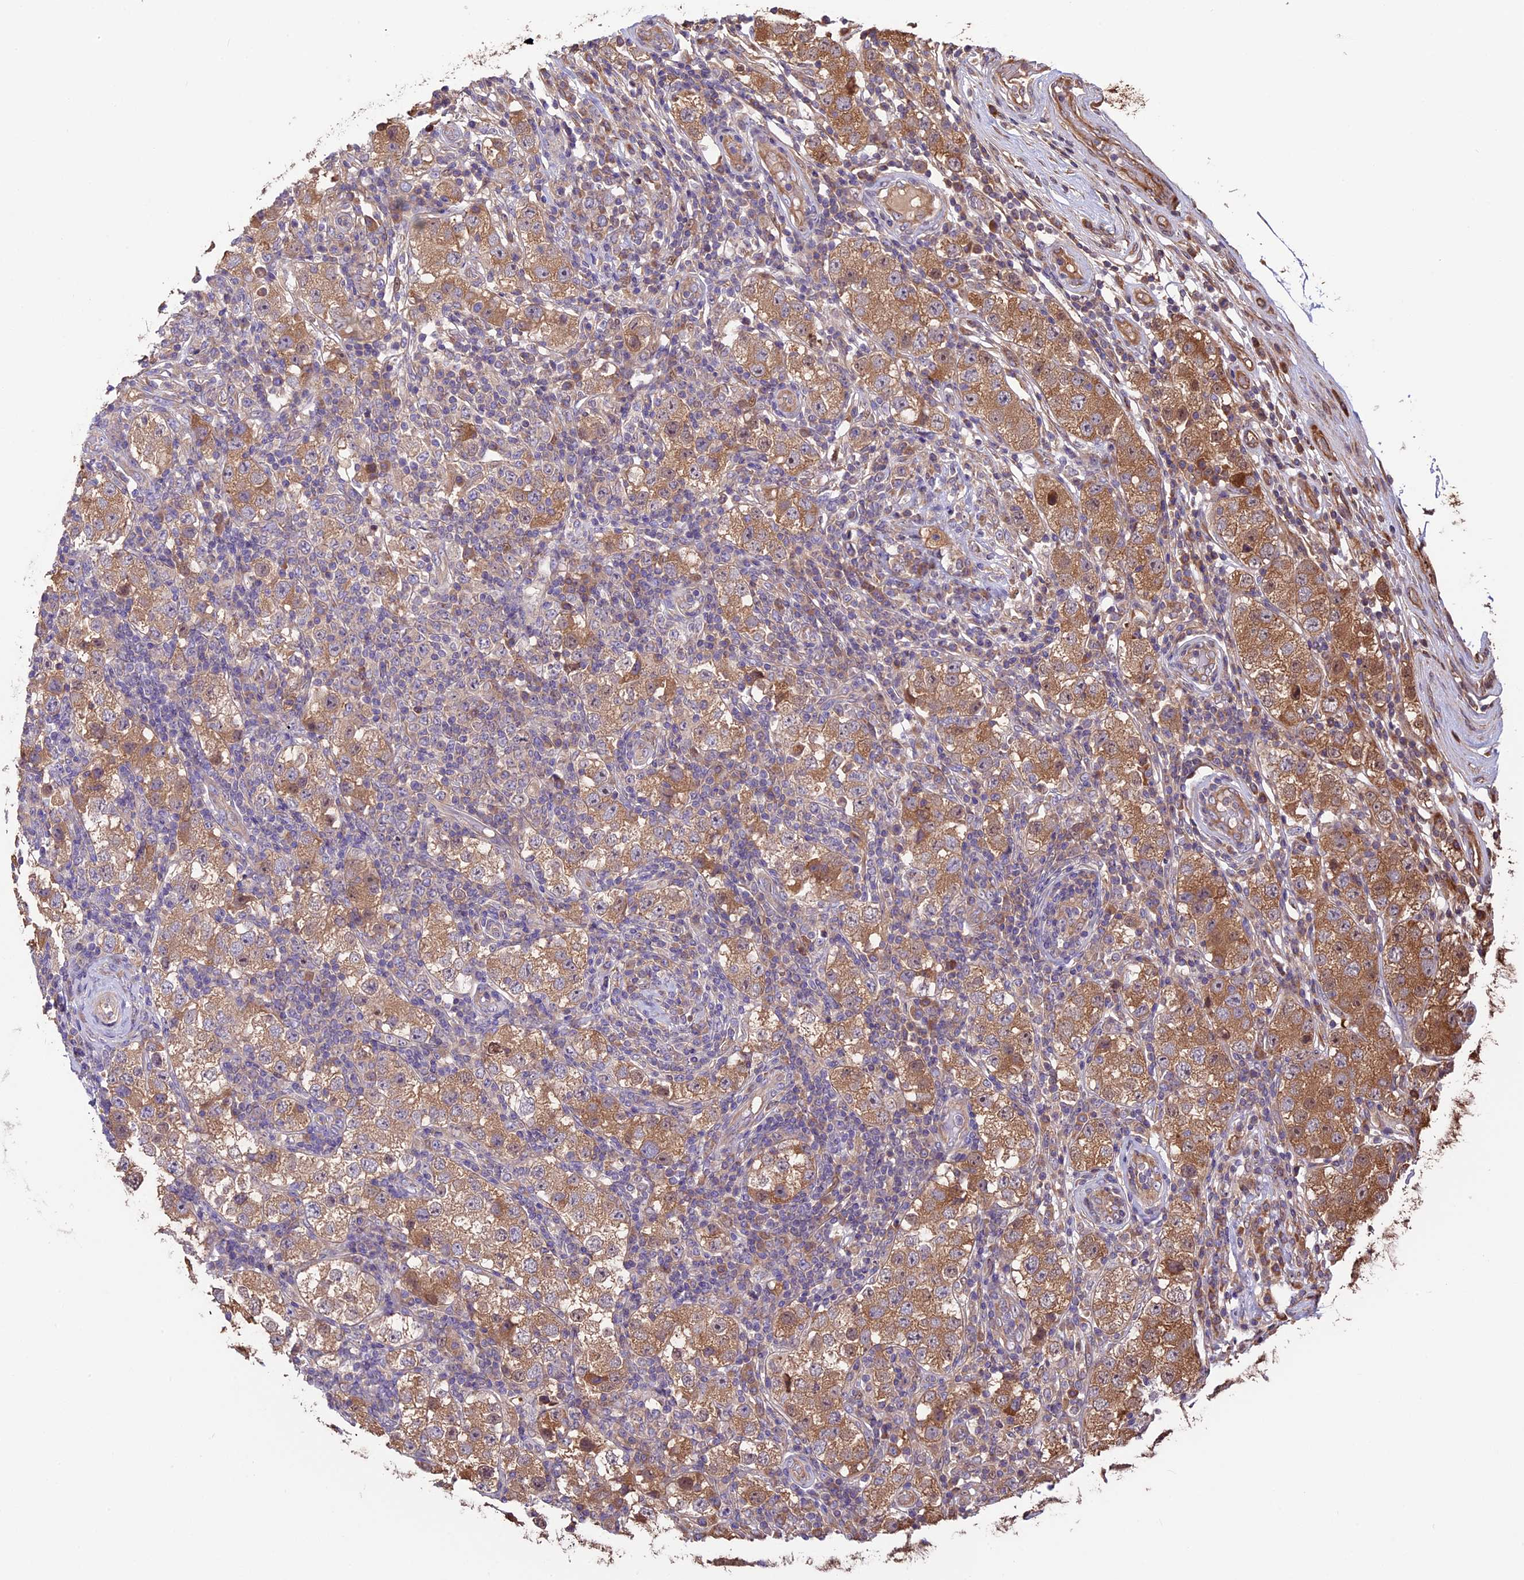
{"staining": {"intensity": "moderate", "quantity": ">75%", "location": "cytoplasmic/membranous"}, "tissue": "testis cancer", "cell_type": "Tumor cells", "image_type": "cancer", "snomed": [{"axis": "morphology", "description": "Seminoma, NOS"}, {"axis": "topography", "description": "Testis"}], "caption": "Immunohistochemical staining of human testis cancer (seminoma) demonstrates medium levels of moderate cytoplasmic/membranous protein expression in about >75% of tumor cells. The staining was performed using DAB (3,3'-diaminobenzidine) to visualize the protein expression in brown, while the nuclei were stained in blue with hematoxylin (Magnification: 20x).", "gene": "VWA3A", "patient": {"sex": "male", "age": 34}}